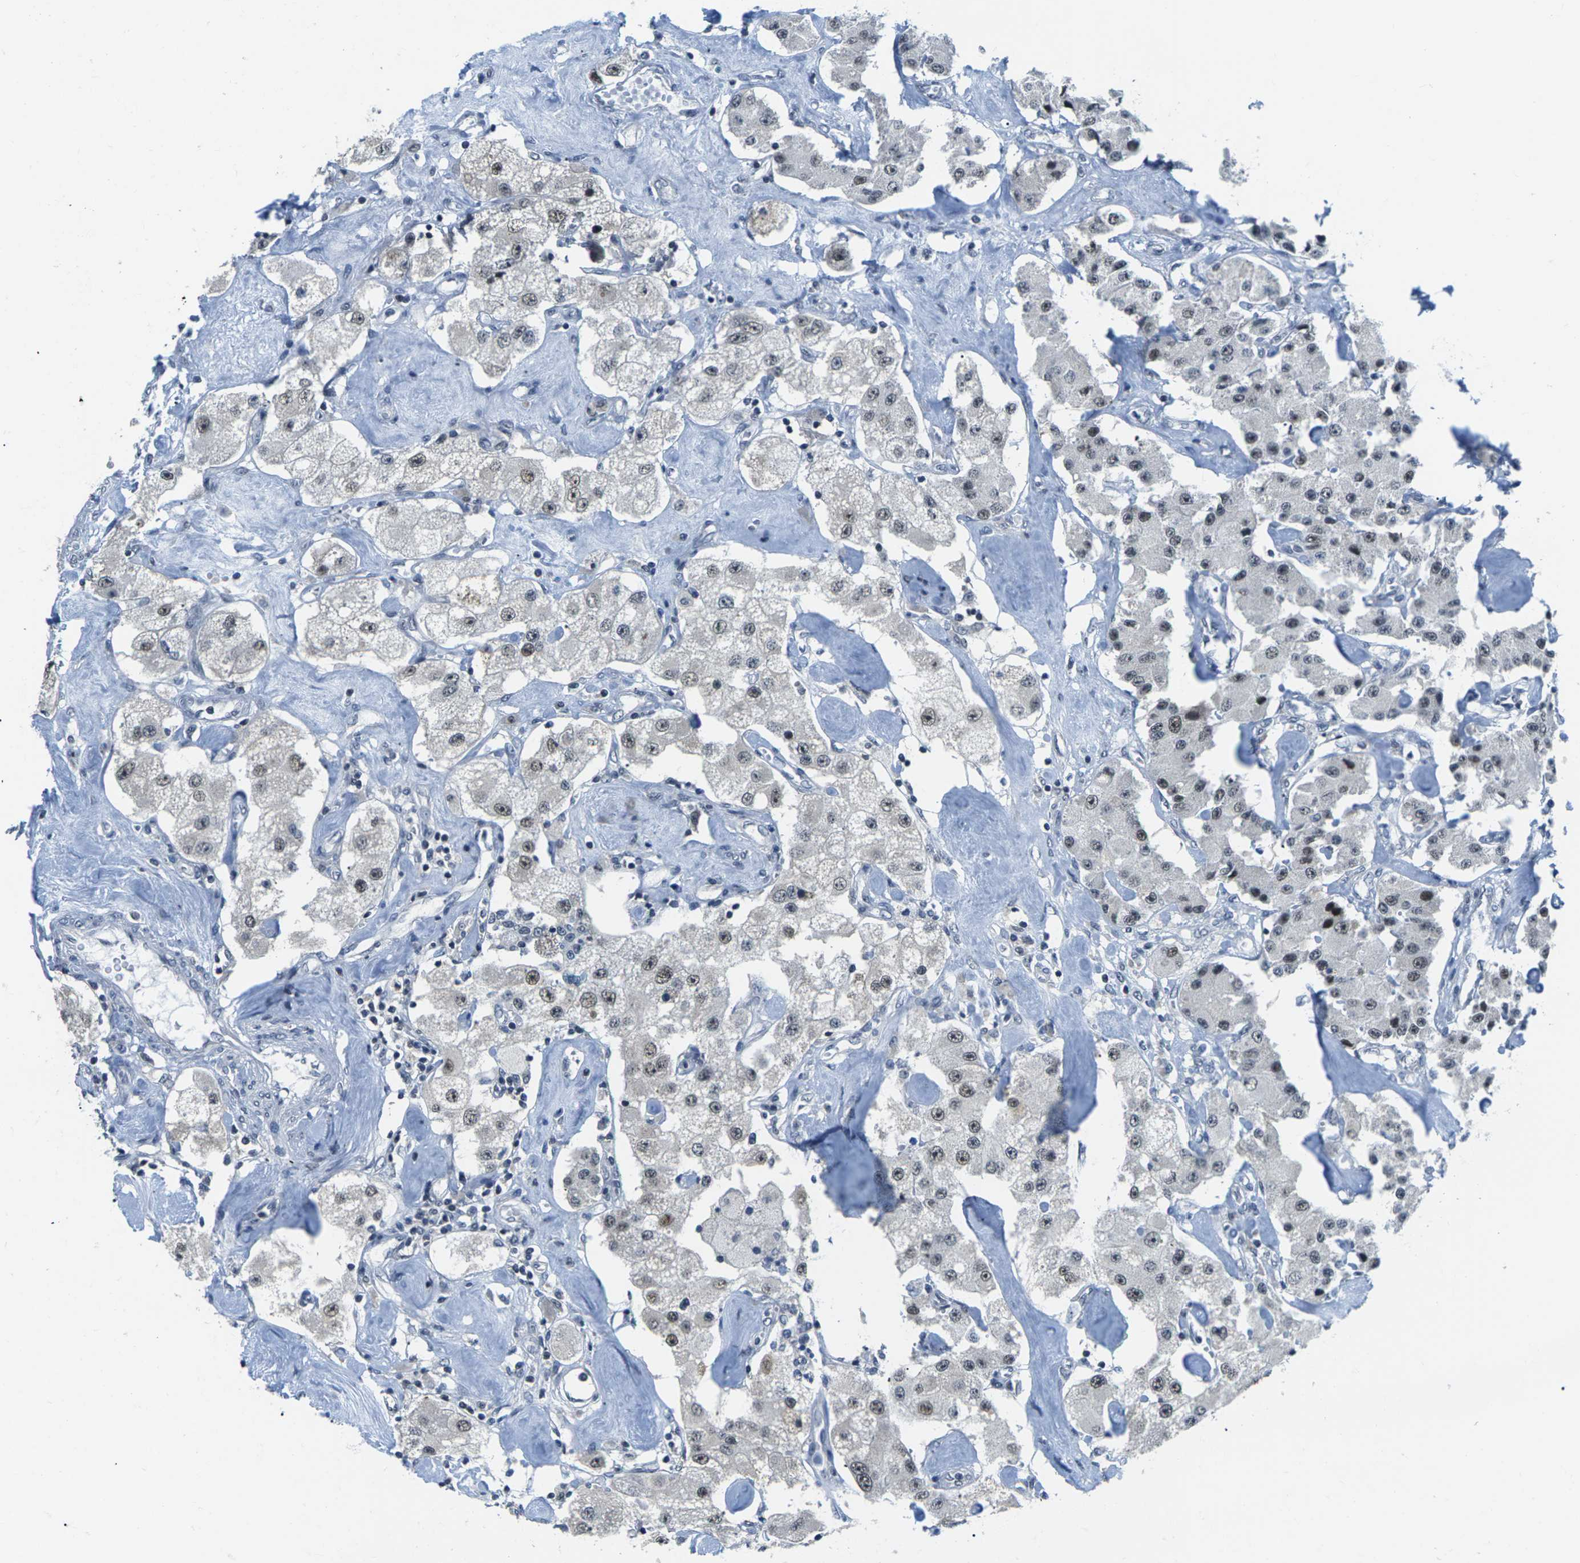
{"staining": {"intensity": "weak", "quantity": "25%-75%", "location": "nuclear"}, "tissue": "carcinoid", "cell_type": "Tumor cells", "image_type": "cancer", "snomed": [{"axis": "morphology", "description": "Carcinoid, malignant, NOS"}, {"axis": "topography", "description": "Pancreas"}], "caption": "Protein expression analysis of carcinoid demonstrates weak nuclear expression in about 25%-75% of tumor cells.", "gene": "NSRP1", "patient": {"sex": "male", "age": 41}}